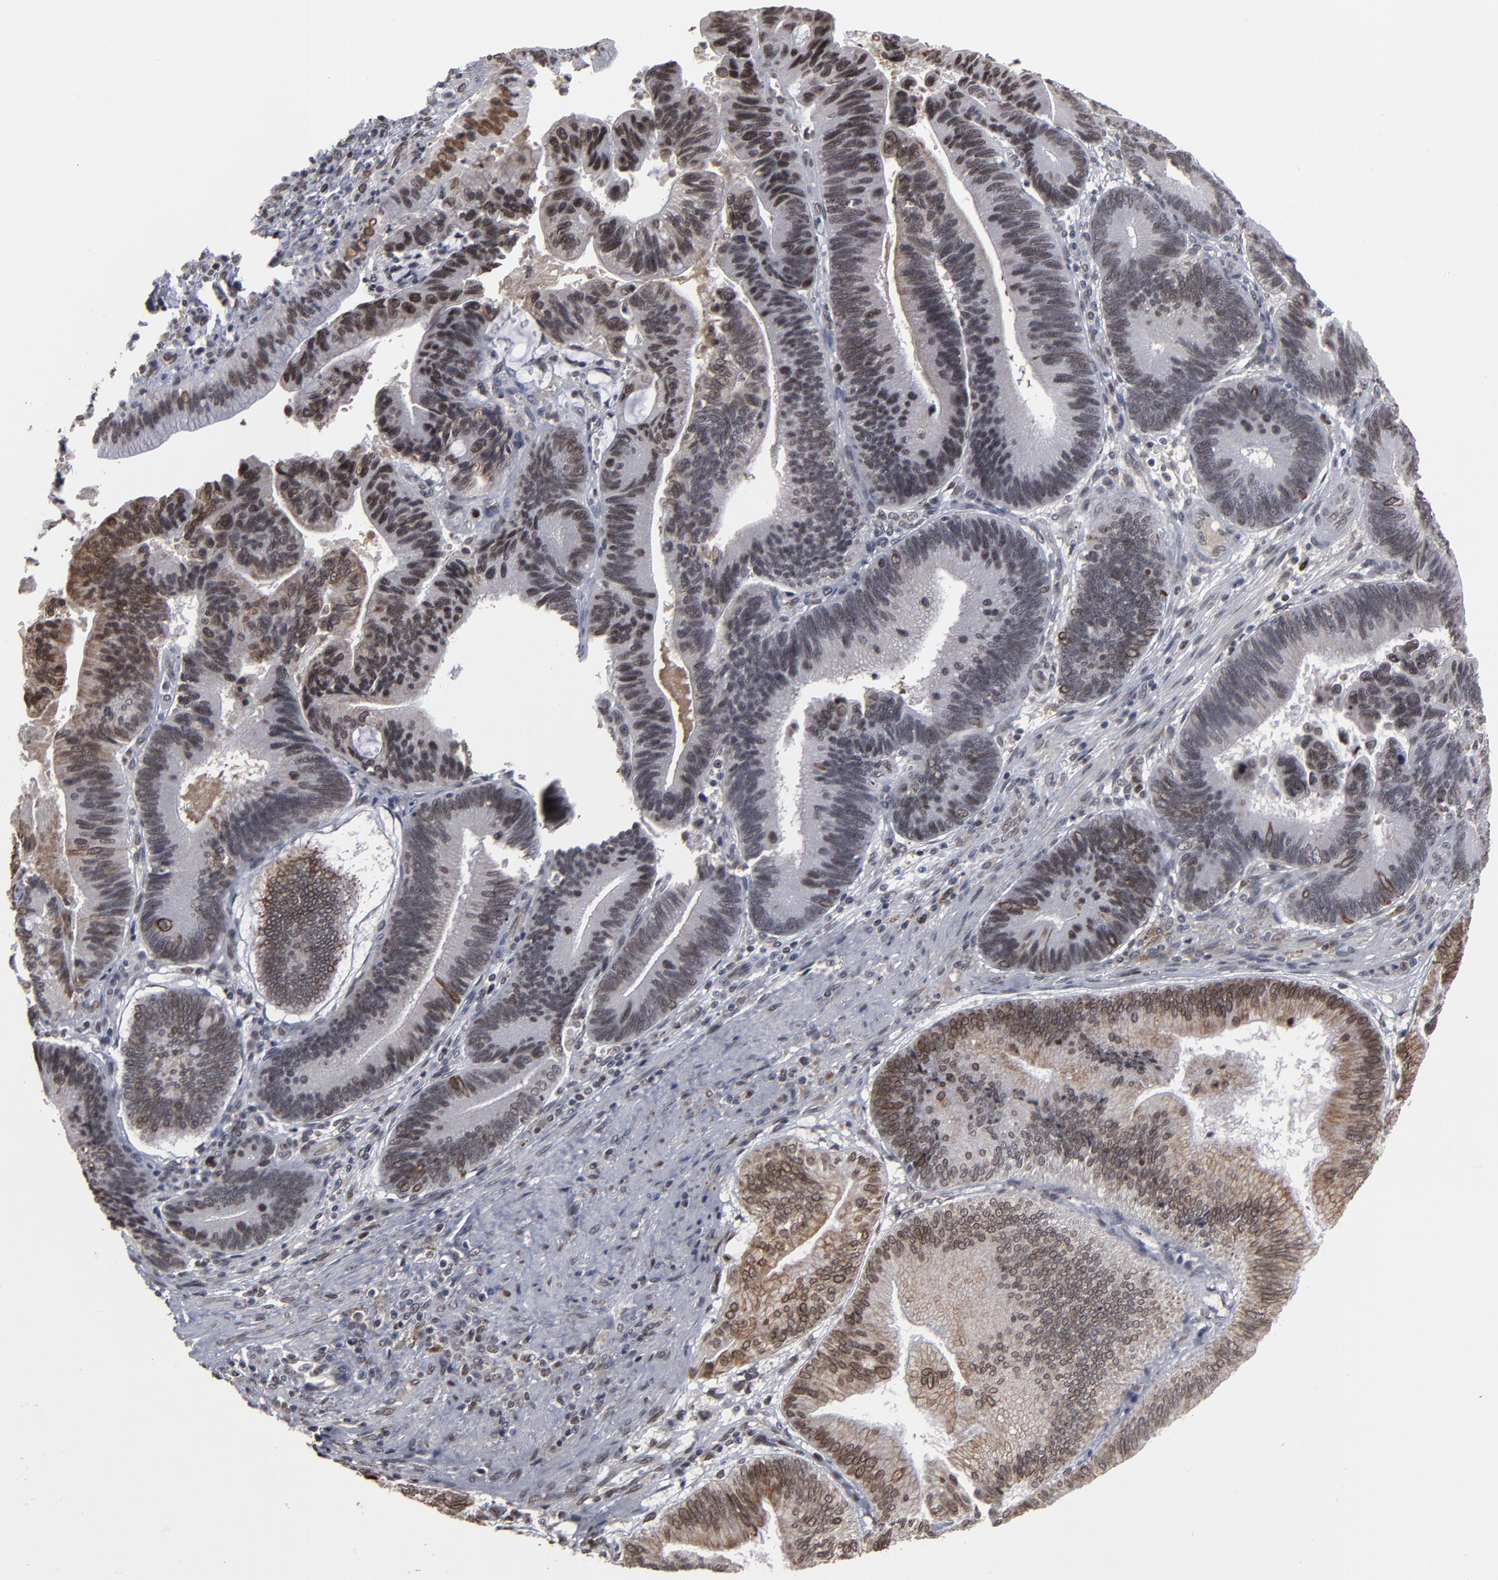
{"staining": {"intensity": "moderate", "quantity": "25%-75%", "location": "cytoplasmic/membranous,nuclear"}, "tissue": "pancreatic cancer", "cell_type": "Tumor cells", "image_type": "cancer", "snomed": [{"axis": "morphology", "description": "Adenocarcinoma, NOS"}, {"axis": "topography", "description": "Pancreas"}], "caption": "DAB immunohistochemical staining of pancreatic cancer (adenocarcinoma) demonstrates moderate cytoplasmic/membranous and nuclear protein staining in about 25%-75% of tumor cells.", "gene": "BAZ1A", "patient": {"sex": "male", "age": 82}}